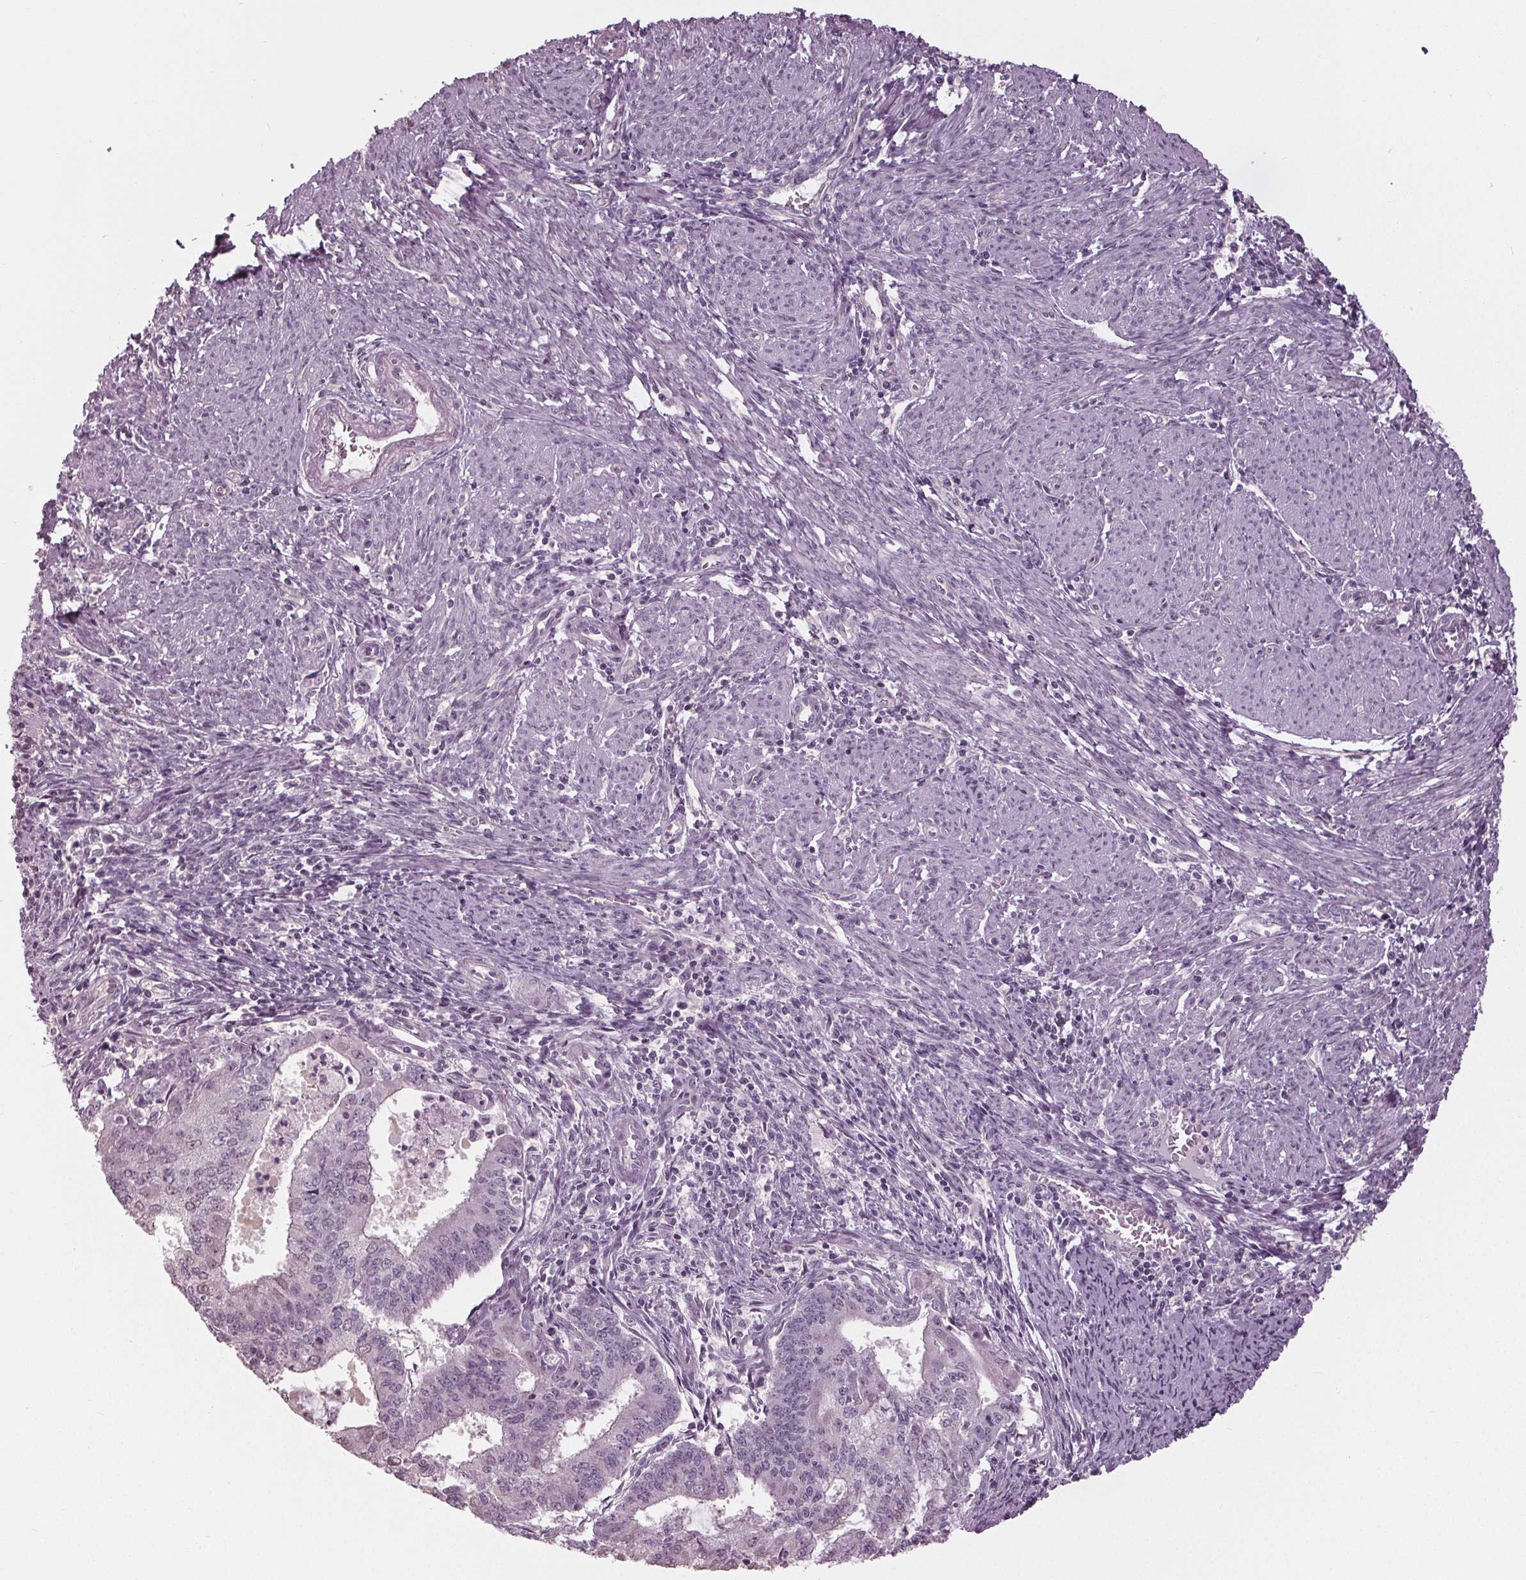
{"staining": {"intensity": "negative", "quantity": "none", "location": "none"}, "tissue": "endometrial cancer", "cell_type": "Tumor cells", "image_type": "cancer", "snomed": [{"axis": "morphology", "description": "Adenocarcinoma, NOS"}, {"axis": "topography", "description": "Endometrium"}], "caption": "Endometrial cancer (adenocarcinoma) was stained to show a protein in brown. There is no significant expression in tumor cells.", "gene": "TNNC2", "patient": {"sex": "female", "age": 61}}